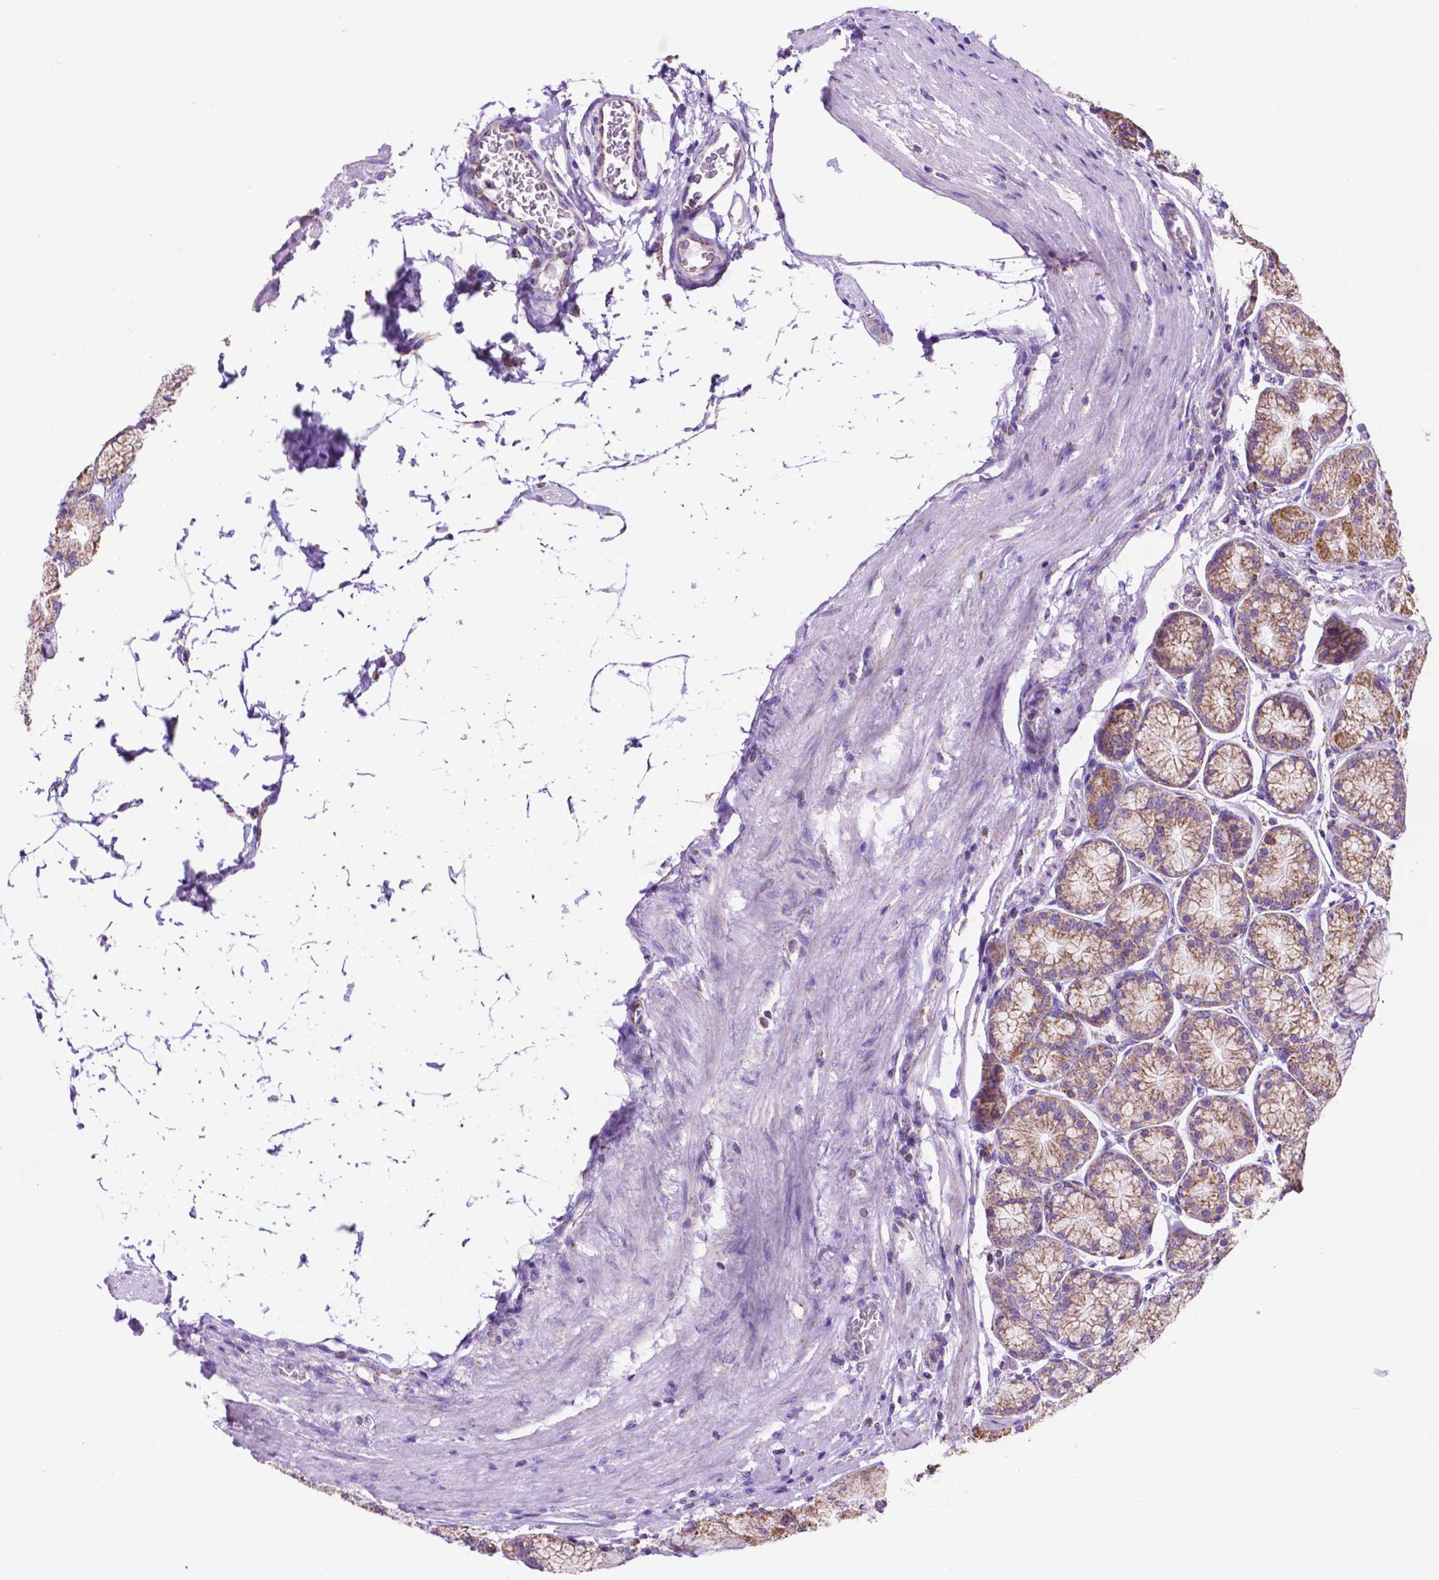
{"staining": {"intensity": "moderate", "quantity": ">75%", "location": "cytoplasmic/membranous"}, "tissue": "stomach", "cell_type": "Glandular cells", "image_type": "normal", "snomed": [{"axis": "morphology", "description": "Normal tissue, NOS"}, {"axis": "morphology", "description": "Adenocarcinoma, NOS"}, {"axis": "morphology", "description": "Adenocarcinoma, High grade"}, {"axis": "topography", "description": "Stomach, upper"}, {"axis": "topography", "description": "Stomach"}], "caption": "DAB immunohistochemical staining of benign human stomach exhibits moderate cytoplasmic/membranous protein expression in approximately >75% of glandular cells.", "gene": "GDPD5", "patient": {"sex": "female", "age": 65}}